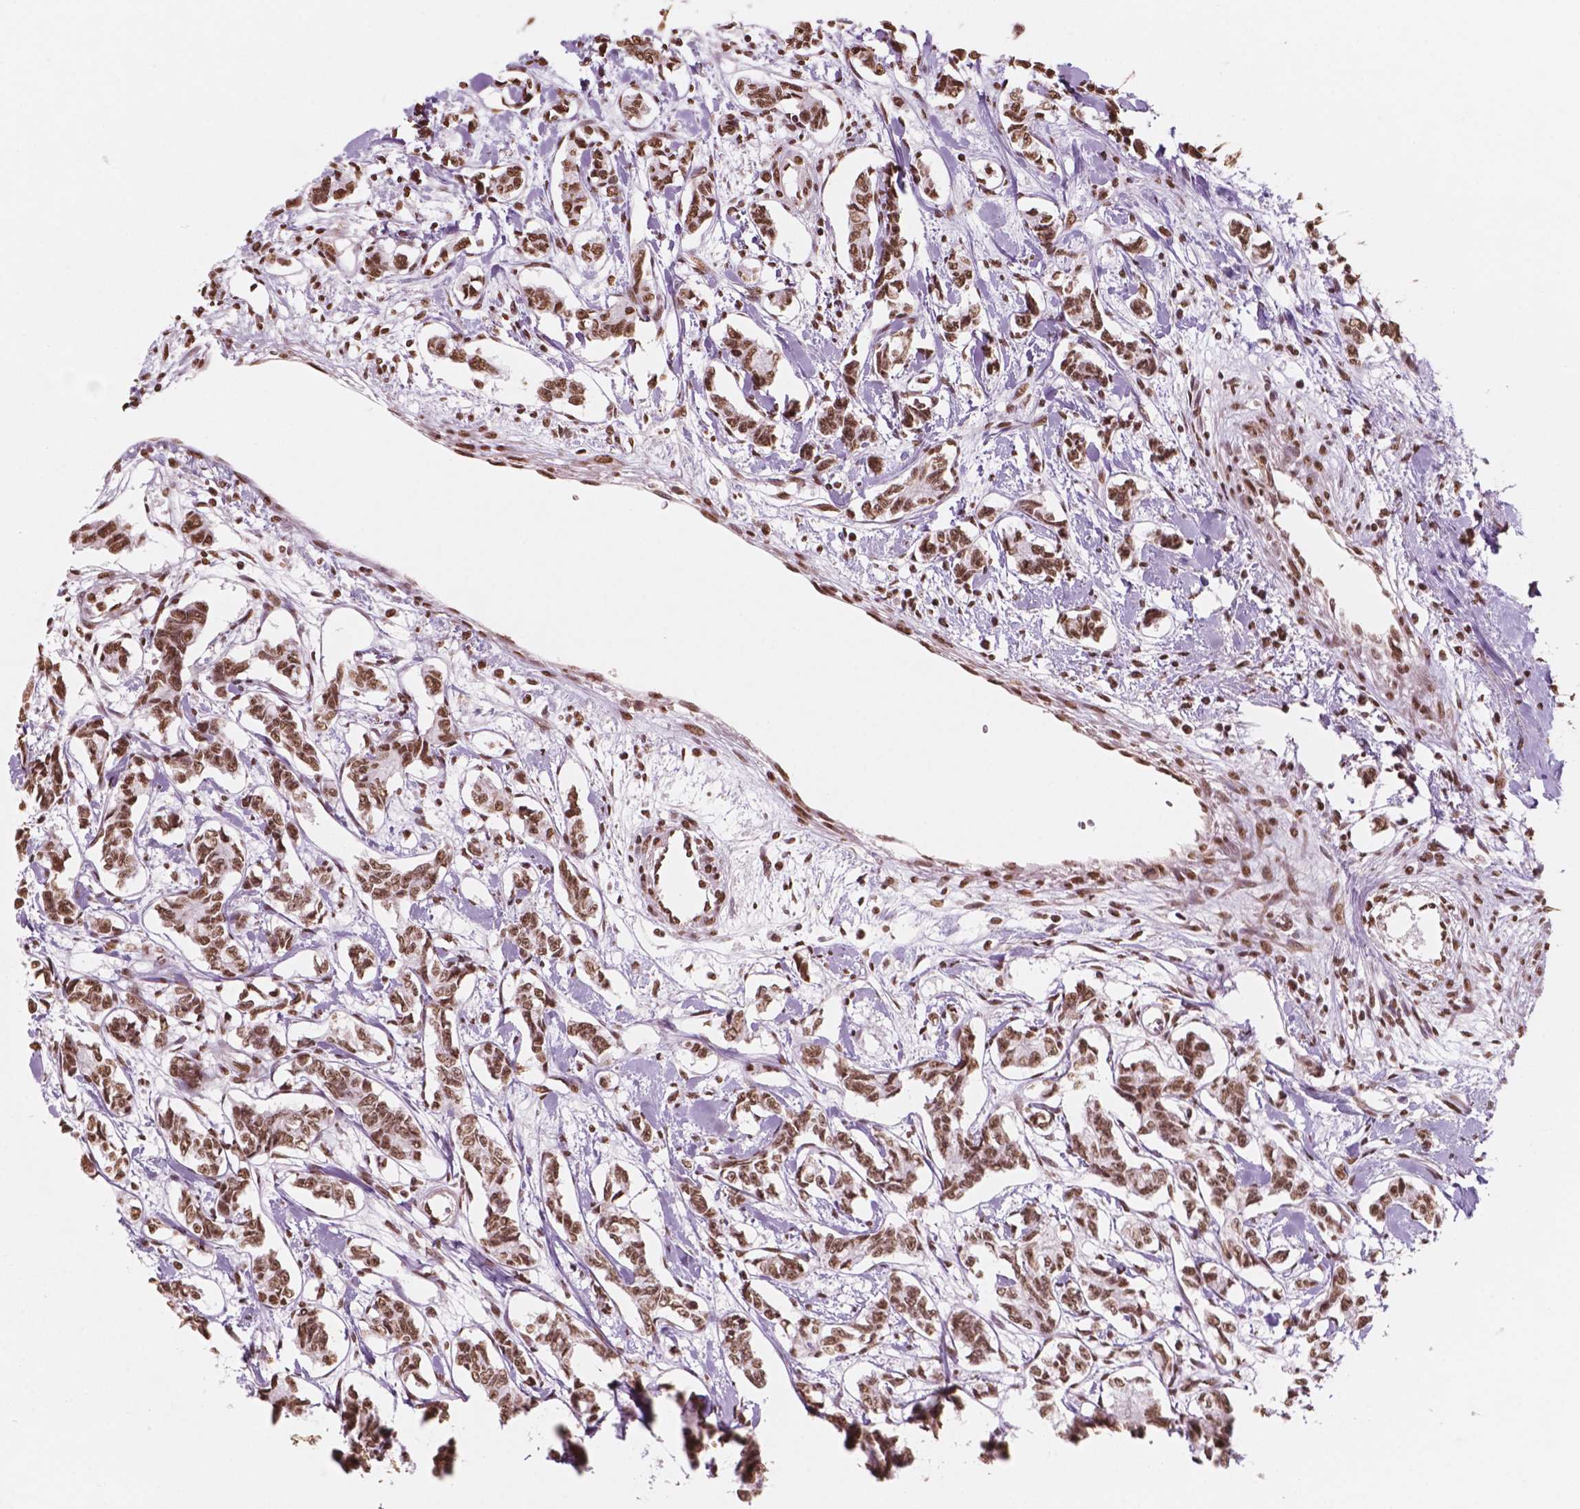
{"staining": {"intensity": "moderate", "quantity": ">75%", "location": "nuclear"}, "tissue": "carcinoid", "cell_type": "Tumor cells", "image_type": "cancer", "snomed": [{"axis": "morphology", "description": "Carcinoid, malignant, NOS"}, {"axis": "topography", "description": "Kidney"}], "caption": "Moderate nuclear protein expression is appreciated in approximately >75% of tumor cells in carcinoid (malignant).", "gene": "GTF3C5", "patient": {"sex": "female", "age": 41}}